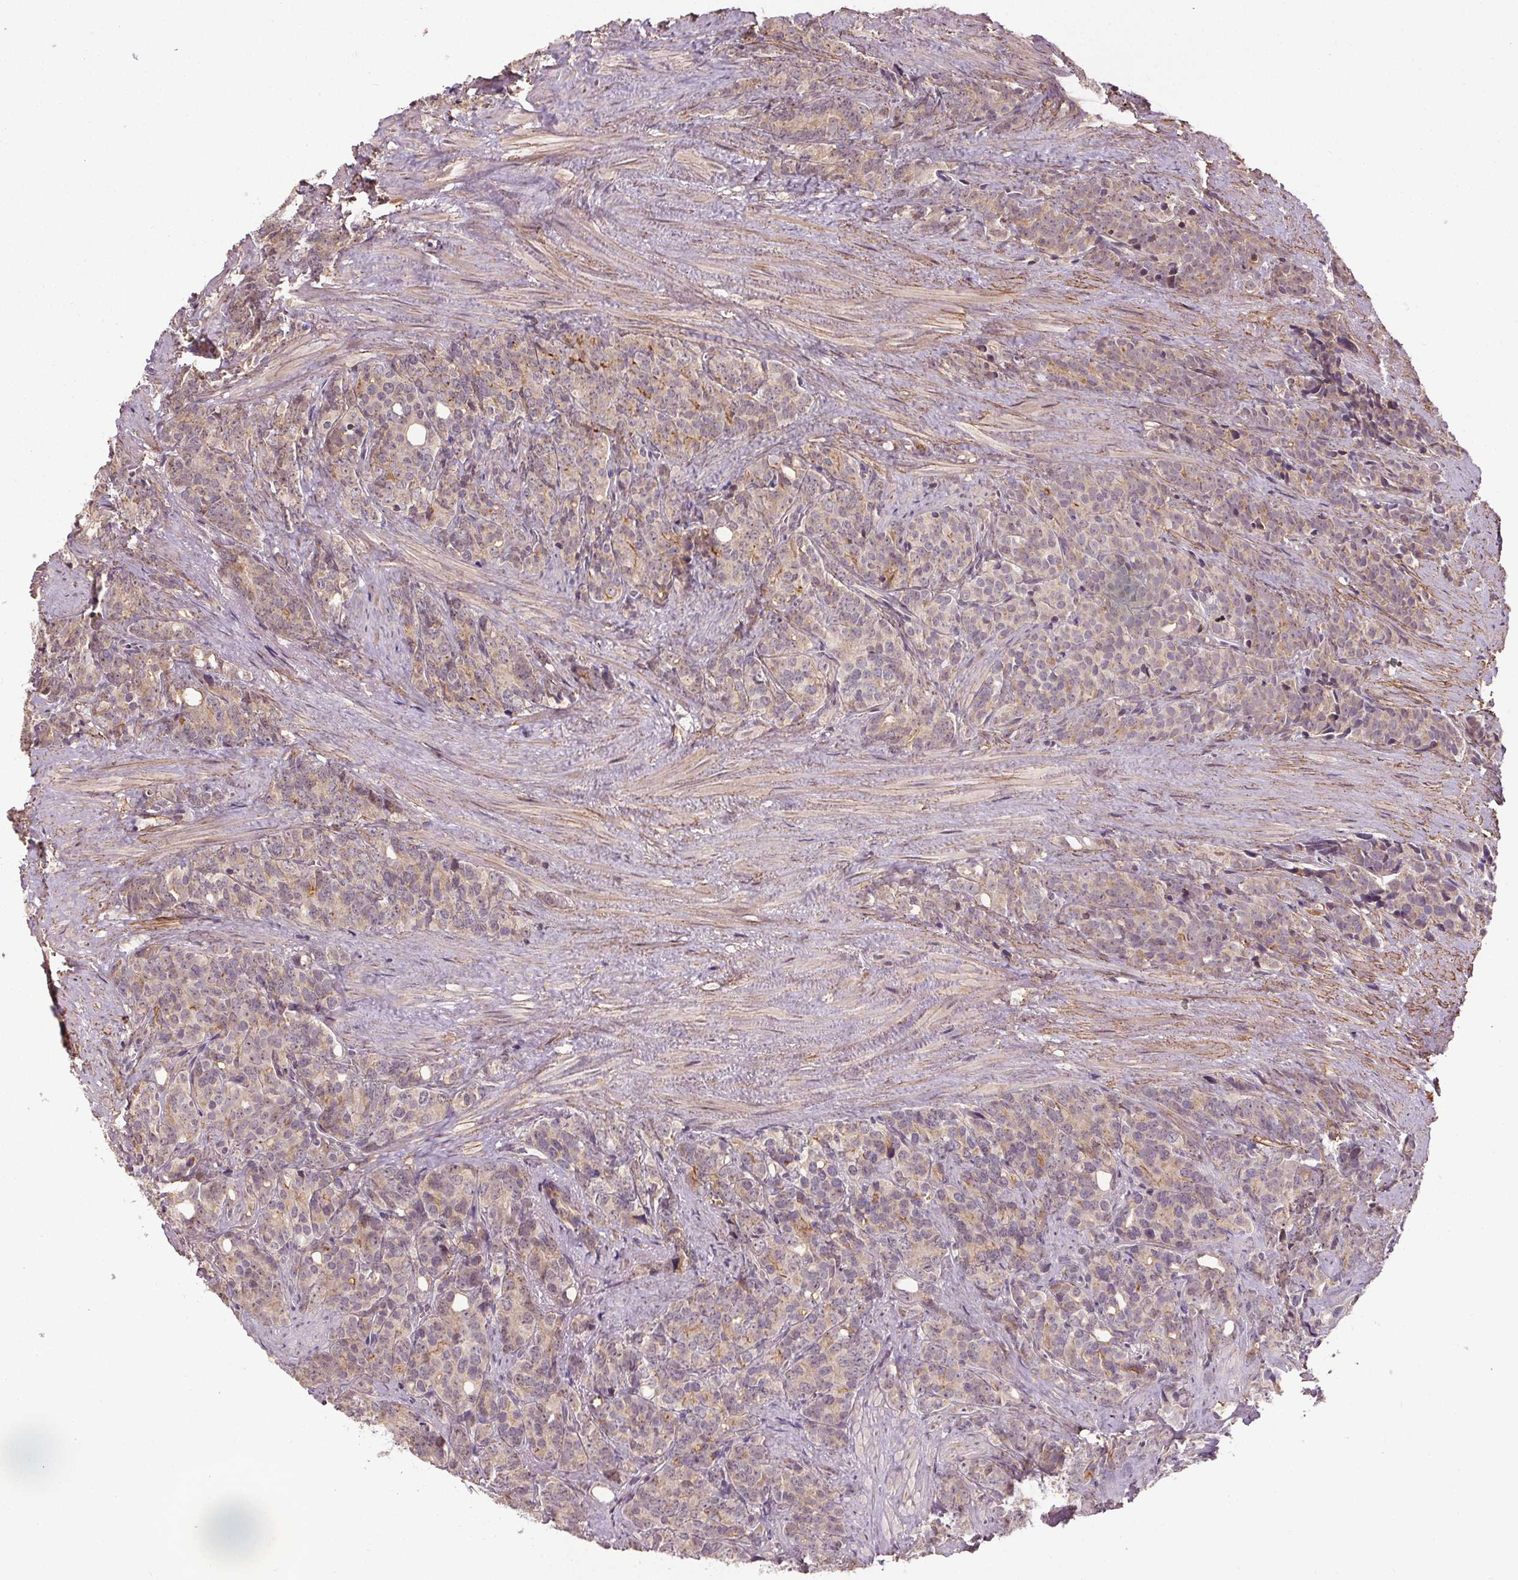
{"staining": {"intensity": "negative", "quantity": "none", "location": "none"}, "tissue": "prostate cancer", "cell_type": "Tumor cells", "image_type": "cancer", "snomed": [{"axis": "morphology", "description": "Adenocarcinoma, High grade"}, {"axis": "topography", "description": "Prostate"}], "caption": "The IHC micrograph has no significant staining in tumor cells of prostate adenocarcinoma (high-grade) tissue.", "gene": "KIAA0232", "patient": {"sex": "male", "age": 84}}